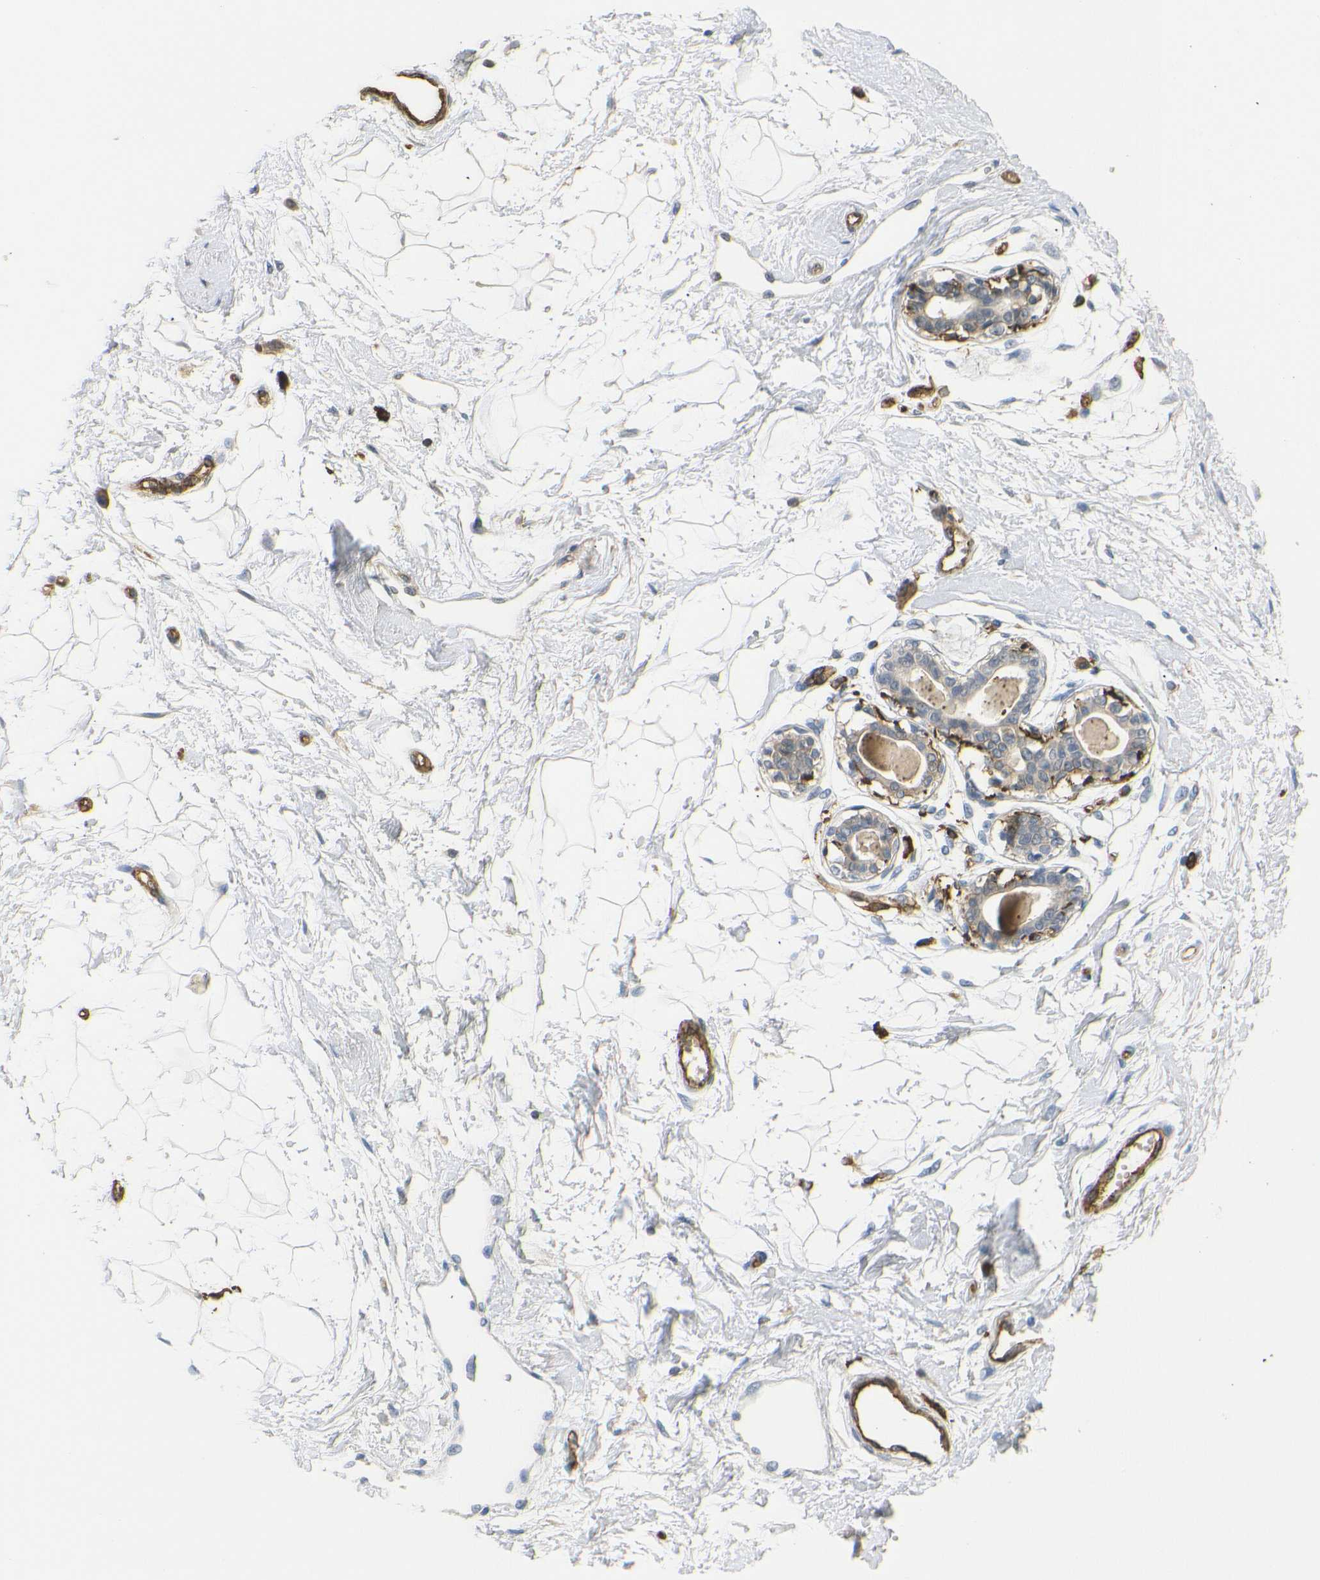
{"staining": {"intensity": "negative", "quantity": "none", "location": "none"}, "tissue": "breast", "cell_type": "Adipocytes", "image_type": "normal", "snomed": [{"axis": "morphology", "description": "Normal tissue, NOS"}, {"axis": "topography", "description": "Breast"}], "caption": "This is an IHC micrograph of unremarkable breast. There is no positivity in adipocytes.", "gene": "HLA", "patient": {"sex": "female", "age": 45}}